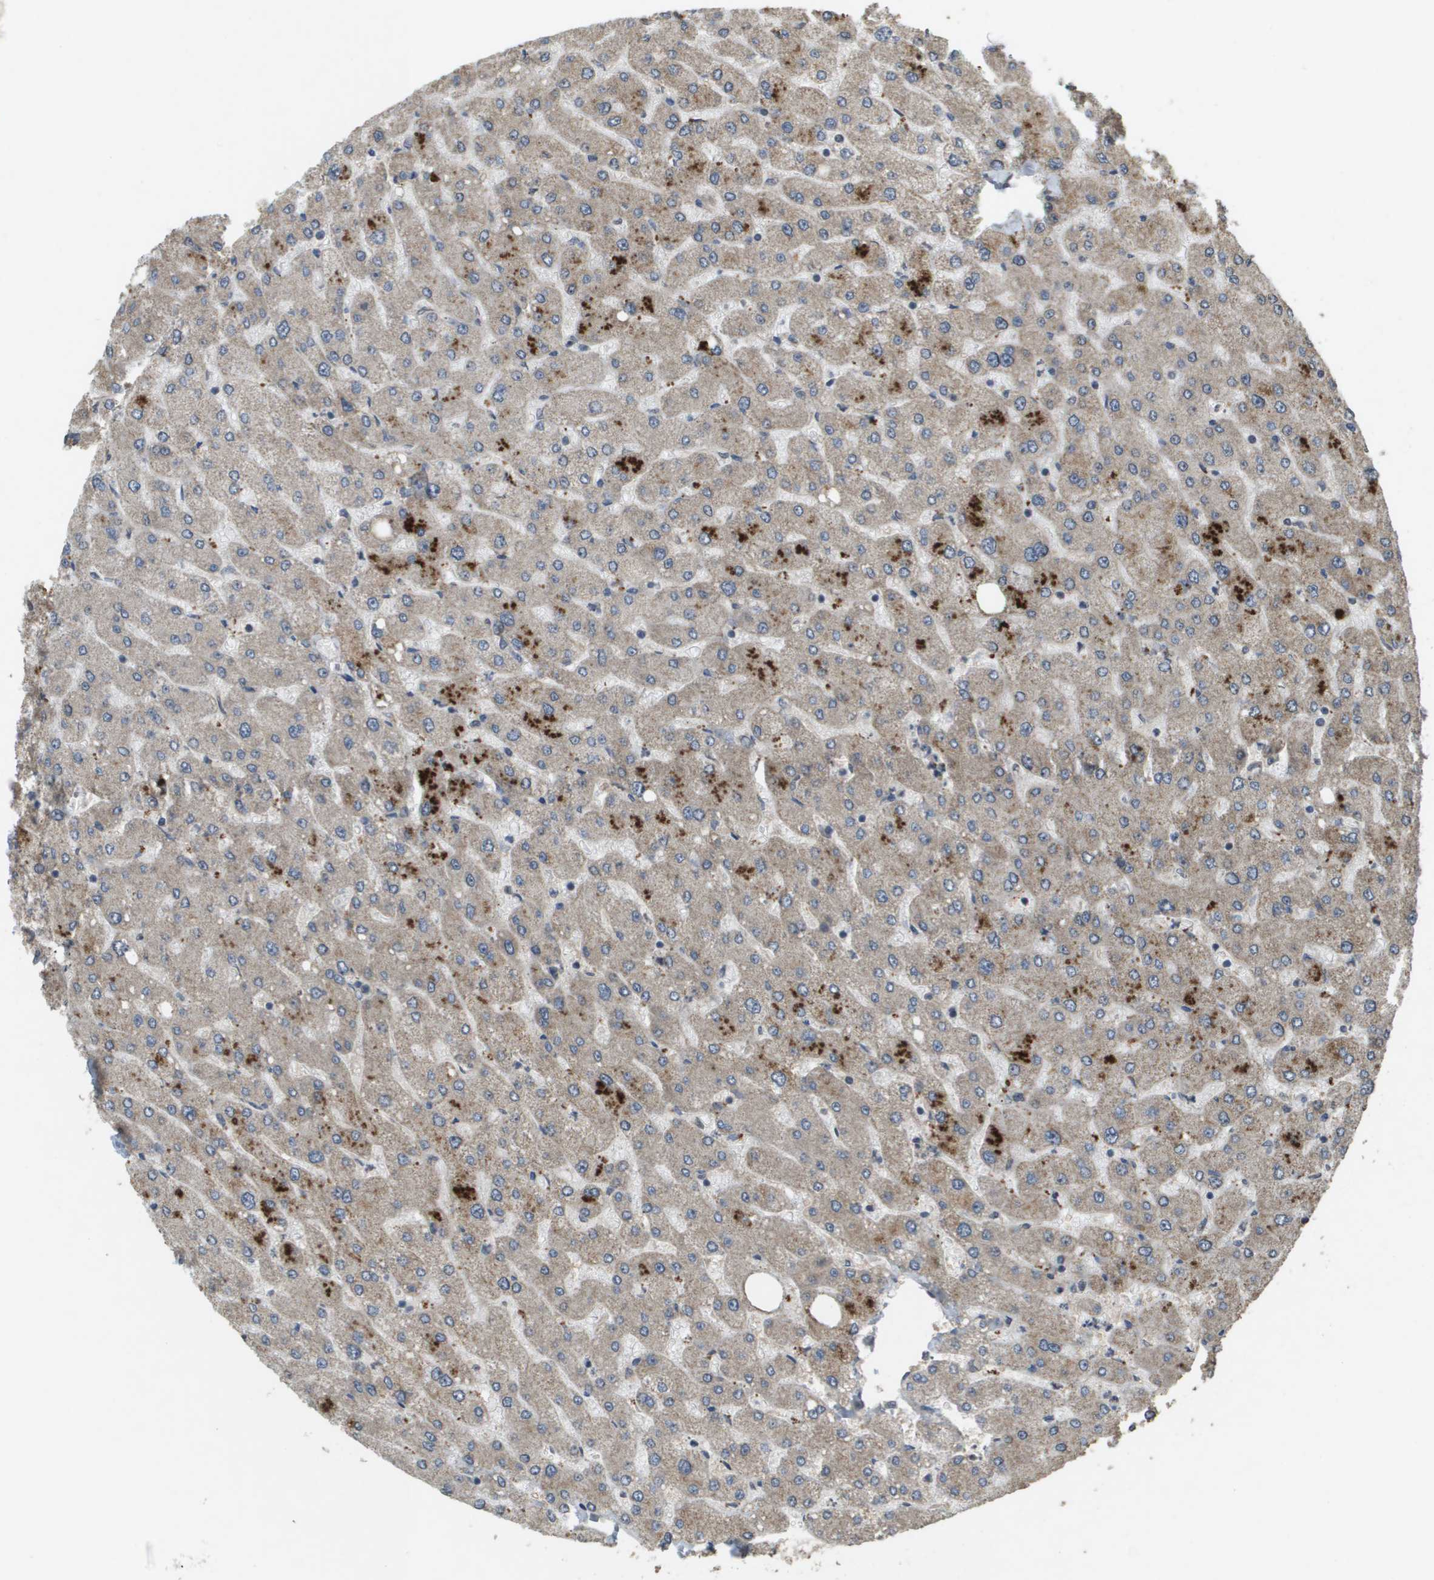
{"staining": {"intensity": "weak", "quantity": ">75%", "location": "cytoplasmic/membranous"}, "tissue": "liver", "cell_type": "Cholangiocytes", "image_type": "normal", "snomed": [{"axis": "morphology", "description": "Normal tissue, NOS"}, {"axis": "topography", "description": "Liver"}], "caption": "Liver stained with immunohistochemistry shows weak cytoplasmic/membranous positivity in approximately >75% of cholangiocytes.", "gene": "RAB21", "patient": {"sex": "male", "age": 55}}